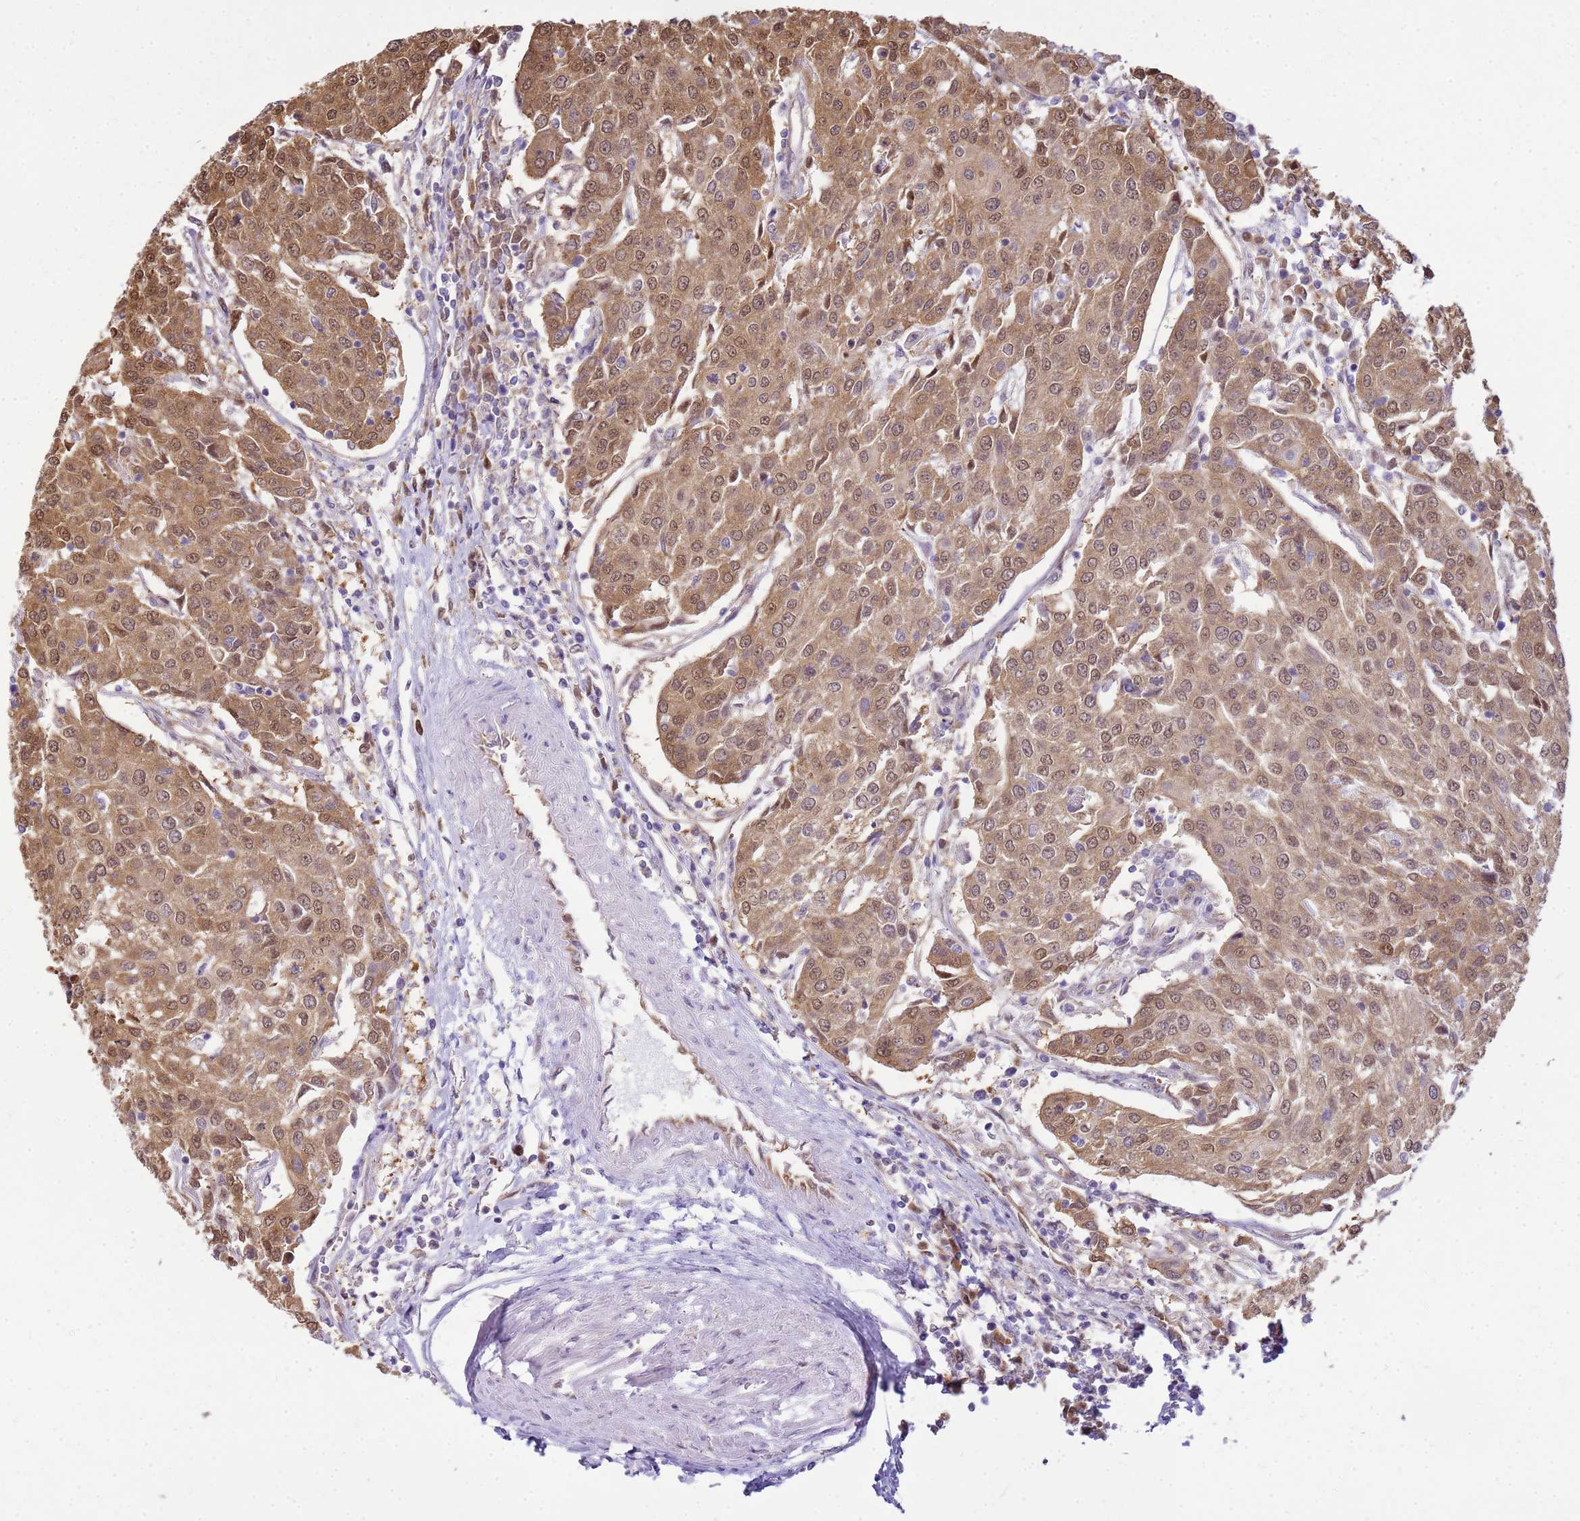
{"staining": {"intensity": "moderate", "quantity": ">75%", "location": "cytoplasmic/membranous,nuclear"}, "tissue": "urothelial cancer", "cell_type": "Tumor cells", "image_type": "cancer", "snomed": [{"axis": "morphology", "description": "Urothelial carcinoma, High grade"}, {"axis": "topography", "description": "Urinary bladder"}], "caption": "IHC micrograph of neoplastic tissue: human urothelial cancer stained using immunohistochemistry (IHC) displays medium levels of moderate protein expression localized specifically in the cytoplasmic/membranous and nuclear of tumor cells, appearing as a cytoplasmic/membranous and nuclear brown color.", "gene": "YWHAE", "patient": {"sex": "female", "age": 85}}